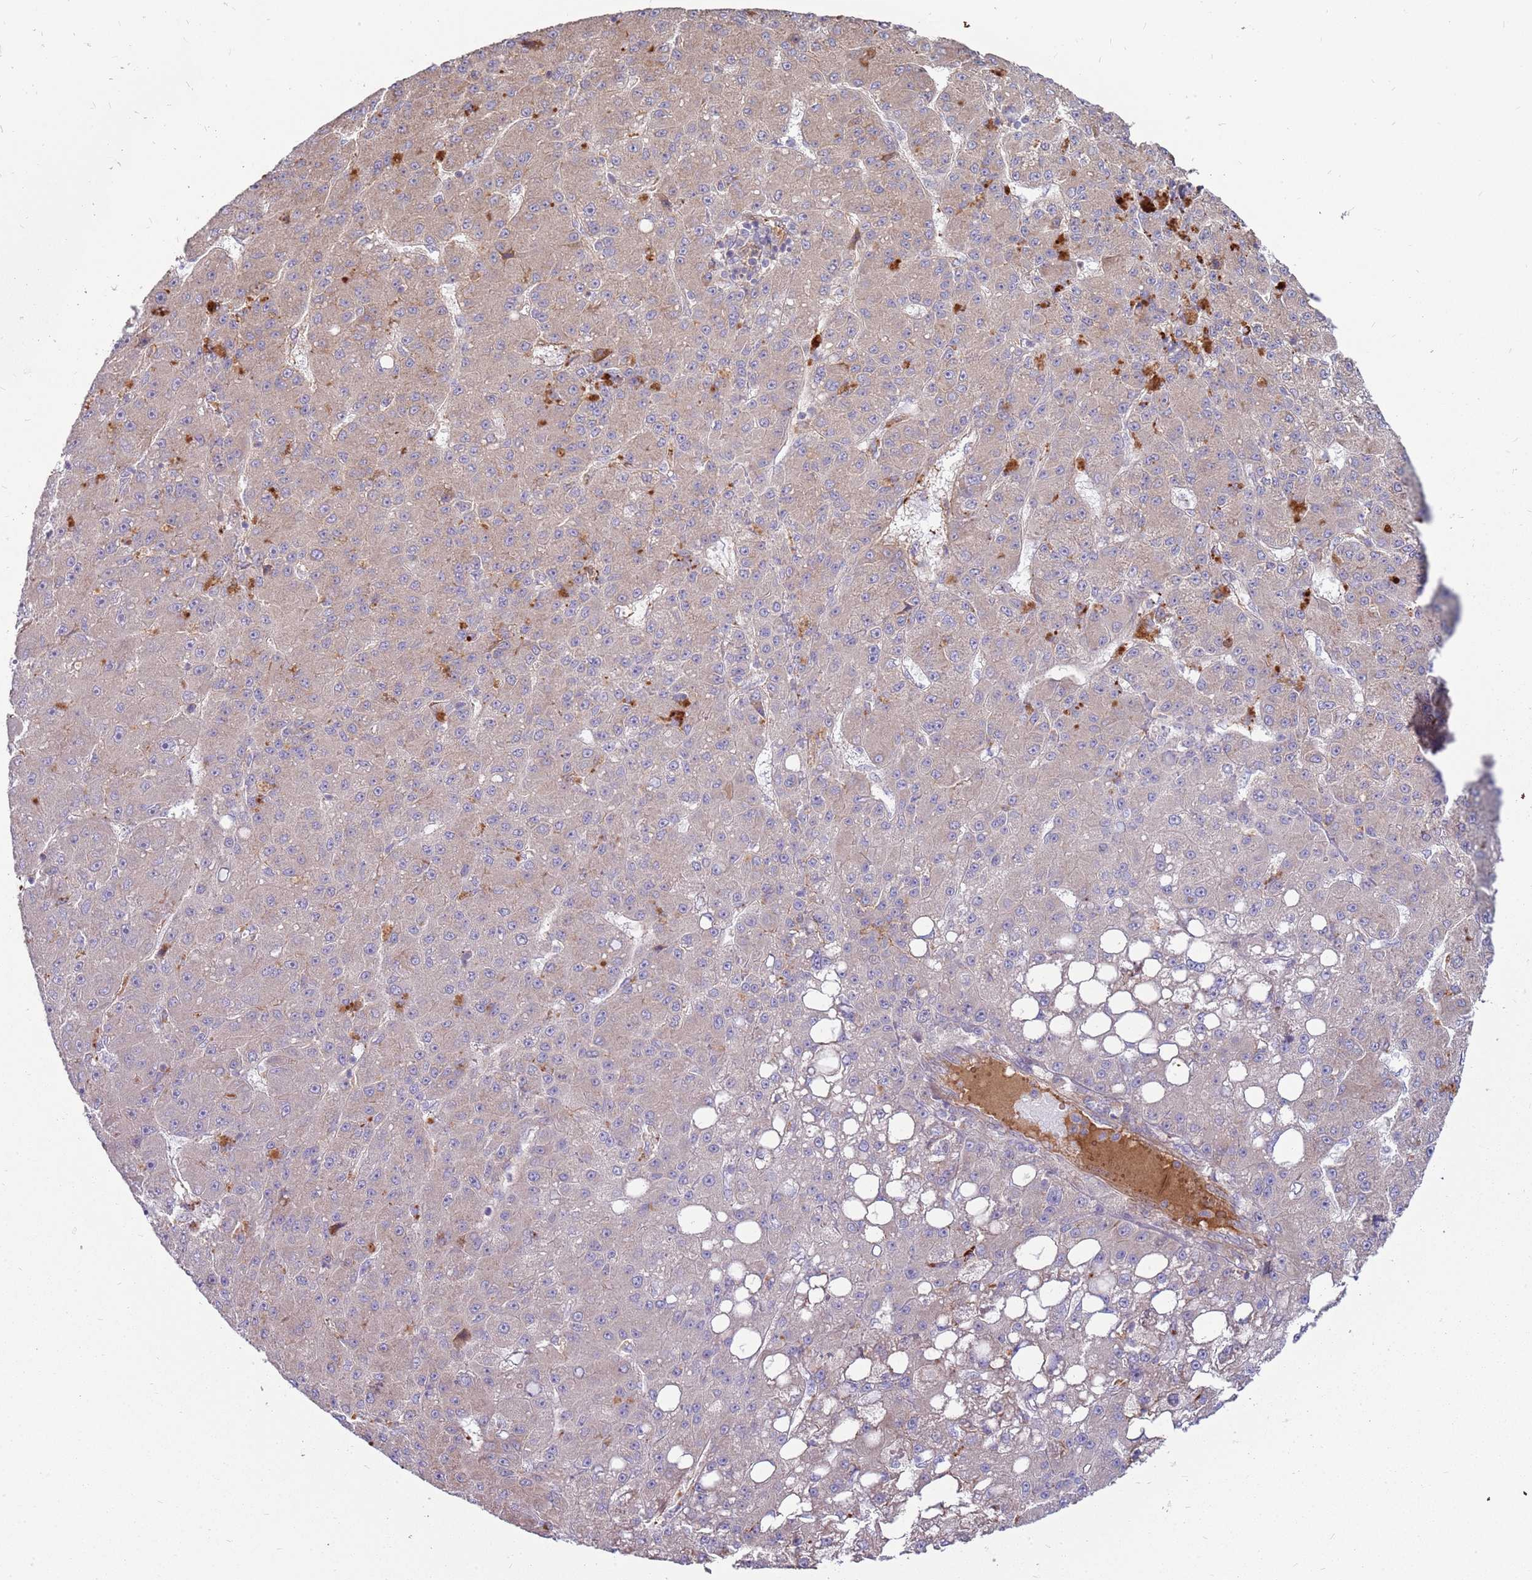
{"staining": {"intensity": "weak", "quantity": "<25%", "location": "cytoplasmic/membranous"}, "tissue": "liver cancer", "cell_type": "Tumor cells", "image_type": "cancer", "snomed": [{"axis": "morphology", "description": "Carcinoma, Hepatocellular, NOS"}, {"axis": "topography", "description": "Liver"}], "caption": "DAB immunohistochemical staining of human liver cancer (hepatocellular carcinoma) shows no significant staining in tumor cells.", "gene": "EMC1", "patient": {"sex": "male", "age": 67}}